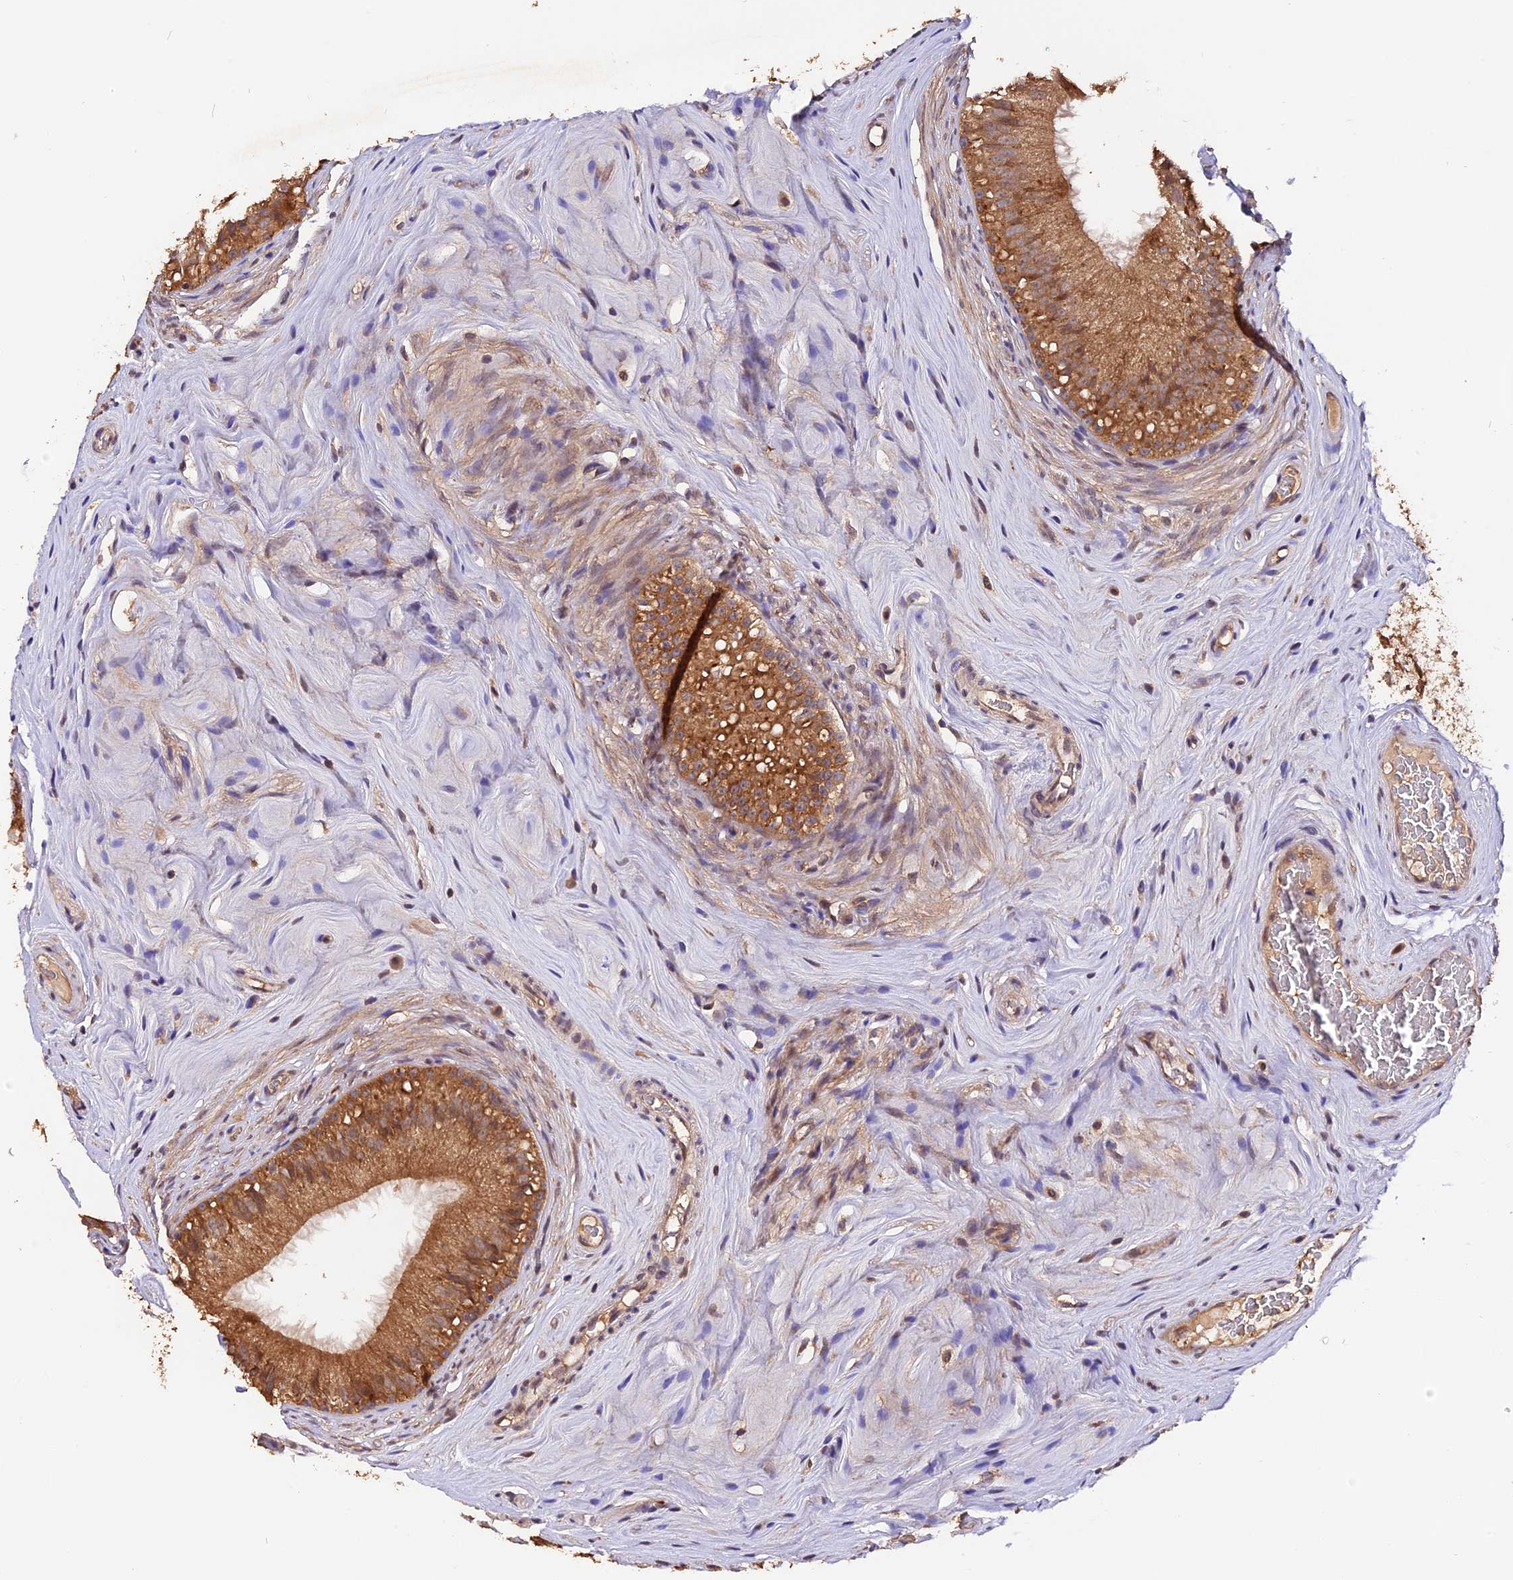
{"staining": {"intensity": "moderate", "quantity": ">75%", "location": "cytoplasmic/membranous"}, "tissue": "epididymis", "cell_type": "Glandular cells", "image_type": "normal", "snomed": [{"axis": "morphology", "description": "Normal tissue, NOS"}, {"axis": "topography", "description": "Epididymis"}], "caption": "Moderate cytoplasmic/membranous expression for a protein is identified in about >75% of glandular cells of unremarkable epididymis using immunohistochemistry.", "gene": "TRMT1", "patient": {"sex": "male", "age": 45}}